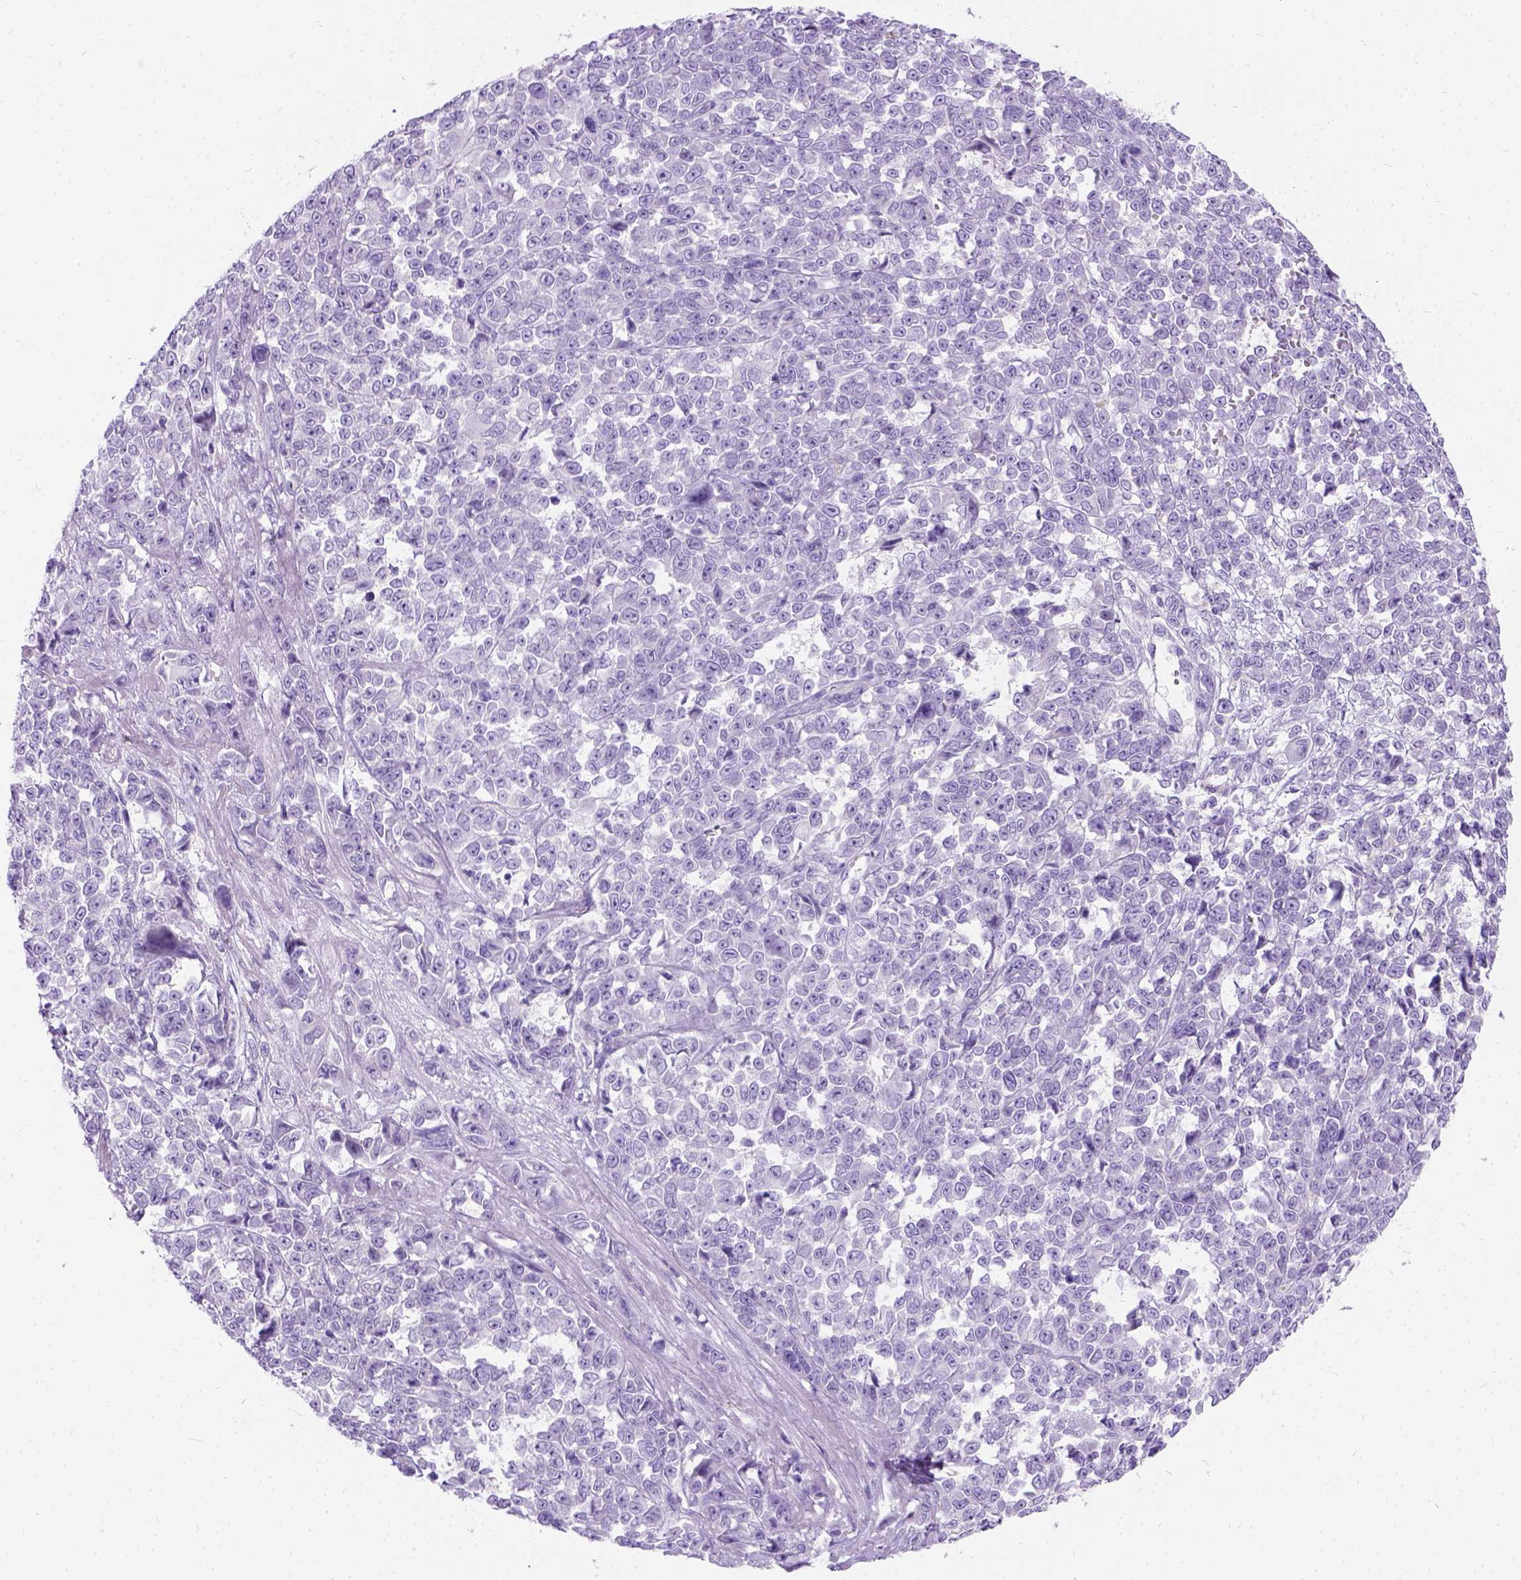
{"staining": {"intensity": "negative", "quantity": "none", "location": "none"}, "tissue": "melanoma", "cell_type": "Tumor cells", "image_type": "cancer", "snomed": [{"axis": "morphology", "description": "Malignant melanoma, NOS"}, {"axis": "topography", "description": "Skin"}], "caption": "Immunohistochemistry (IHC) image of malignant melanoma stained for a protein (brown), which shows no staining in tumor cells.", "gene": "C7orf57", "patient": {"sex": "female", "age": 95}}